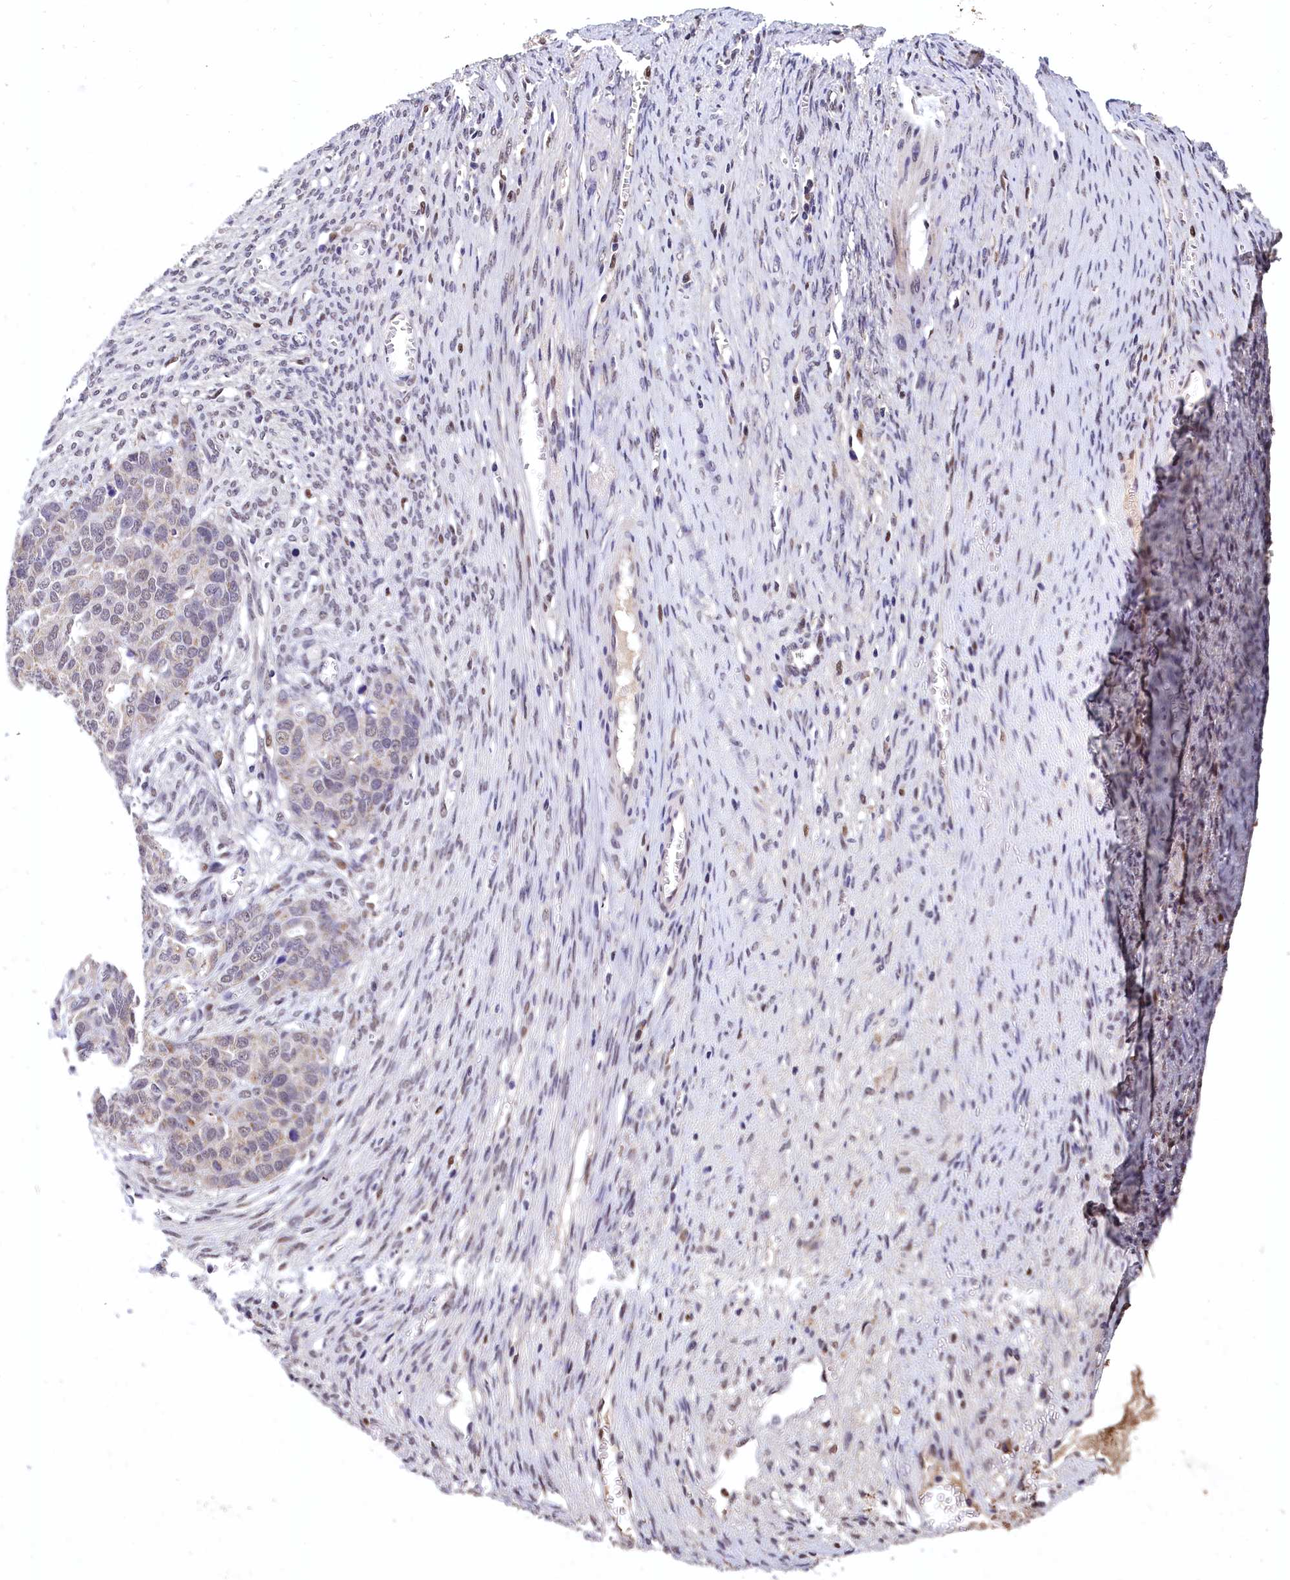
{"staining": {"intensity": "negative", "quantity": "none", "location": "none"}, "tissue": "ovarian cancer", "cell_type": "Tumor cells", "image_type": "cancer", "snomed": [{"axis": "morphology", "description": "Cystadenocarcinoma, serous, NOS"}, {"axis": "topography", "description": "Ovary"}], "caption": "Immunohistochemical staining of ovarian cancer (serous cystadenocarcinoma) shows no significant positivity in tumor cells.", "gene": "HECTD4", "patient": {"sex": "female", "age": 44}}